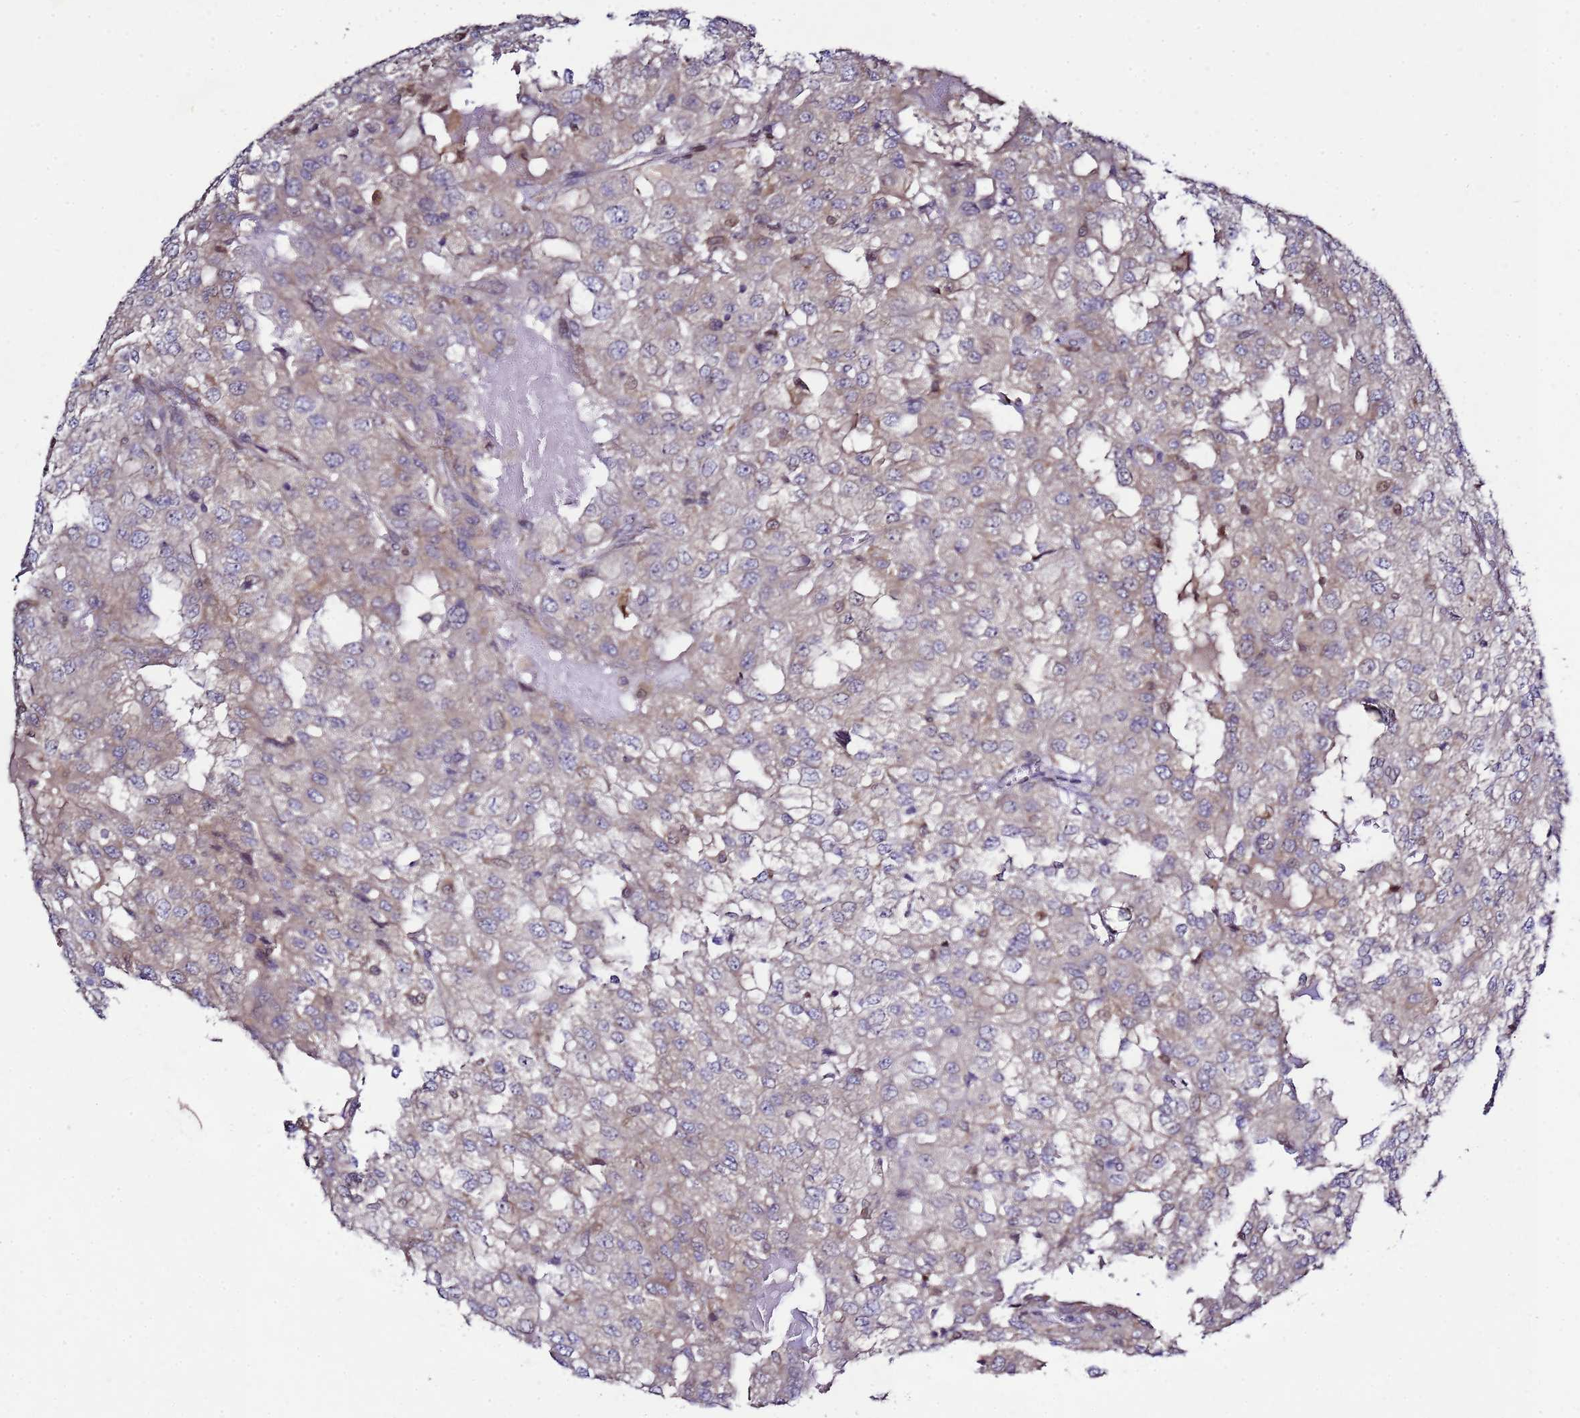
{"staining": {"intensity": "negative", "quantity": "none", "location": "none"}, "tissue": "renal cancer", "cell_type": "Tumor cells", "image_type": "cancer", "snomed": [{"axis": "morphology", "description": "Adenocarcinoma, NOS"}, {"axis": "topography", "description": "Kidney"}], "caption": "DAB (3,3'-diaminobenzidine) immunohistochemical staining of human renal cancer shows no significant staining in tumor cells.", "gene": "ALG3", "patient": {"sex": "female", "age": 54}}